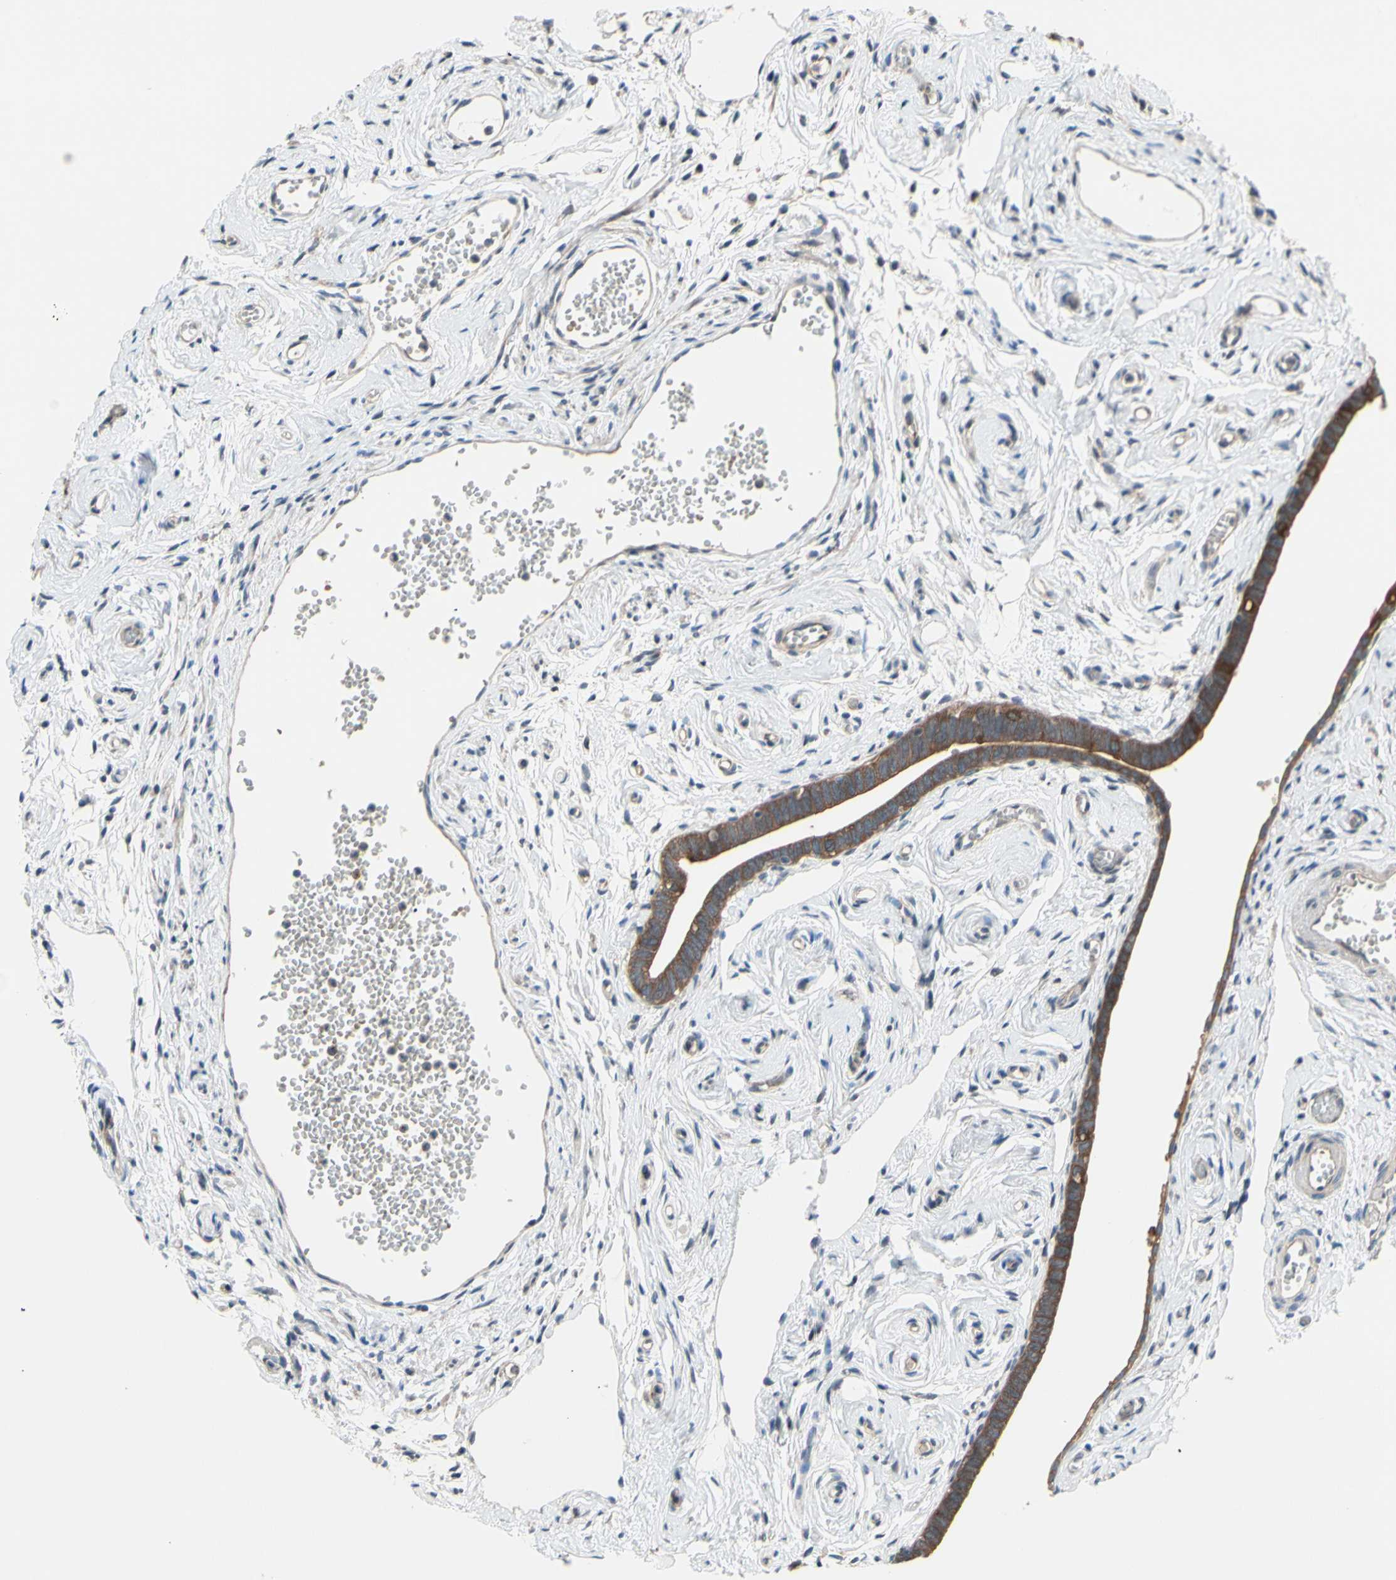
{"staining": {"intensity": "strong", "quantity": ">75%", "location": "cytoplasmic/membranous"}, "tissue": "fallopian tube", "cell_type": "Glandular cells", "image_type": "normal", "snomed": [{"axis": "morphology", "description": "Normal tissue, NOS"}, {"axis": "topography", "description": "Fallopian tube"}], "caption": "The micrograph shows staining of unremarkable fallopian tube, revealing strong cytoplasmic/membranous protein expression (brown color) within glandular cells. (brown staining indicates protein expression, while blue staining denotes nuclei).", "gene": "DYNLRB1", "patient": {"sex": "female", "age": 71}}